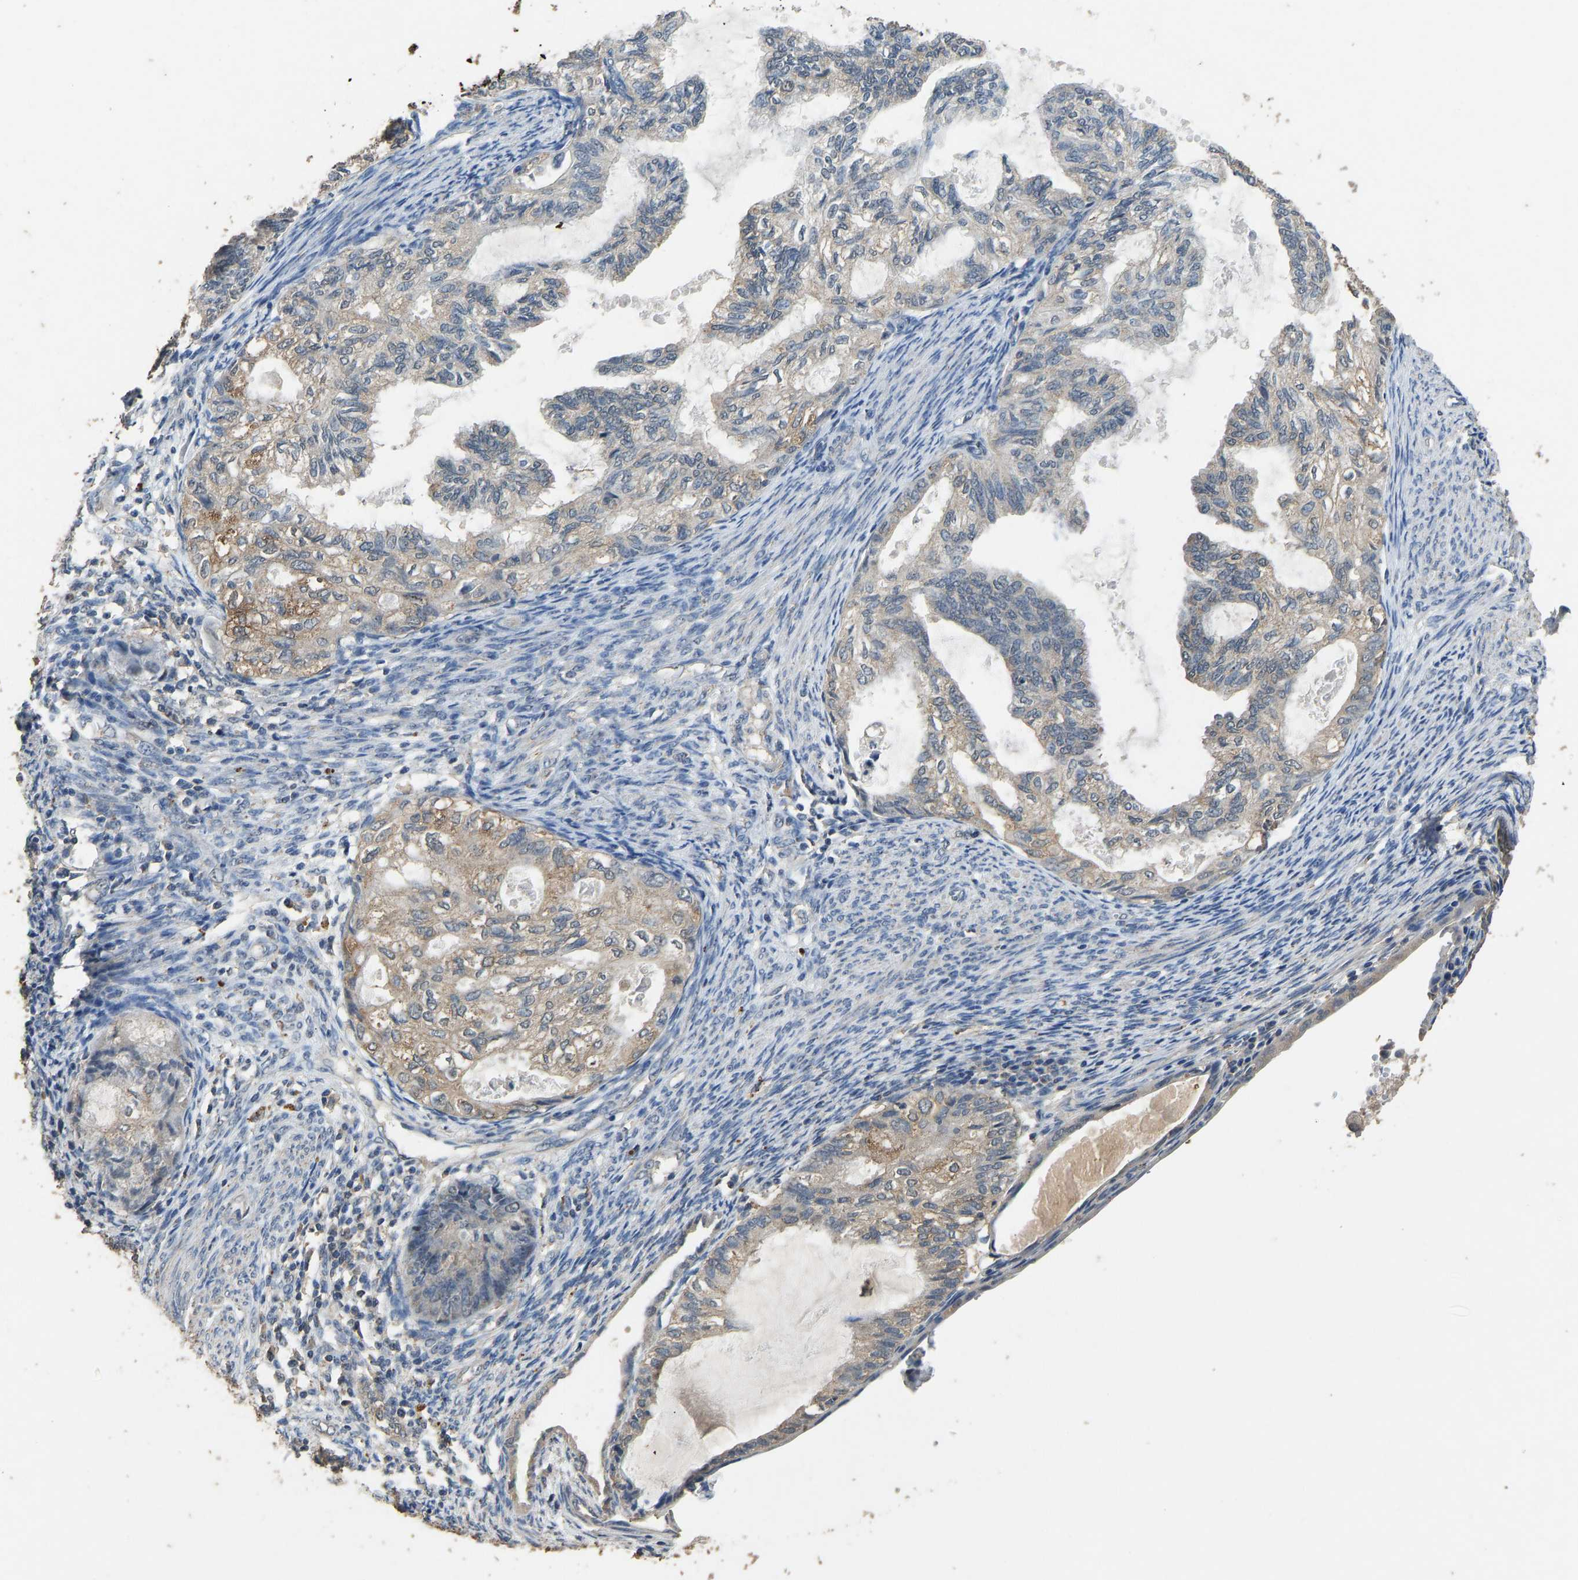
{"staining": {"intensity": "weak", "quantity": "25%-75%", "location": "cytoplasmic/membranous"}, "tissue": "cervical cancer", "cell_type": "Tumor cells", "image_type": "cancer", "snomed": [{"axis": "morphology", "description": "Normal tissue, NOS"}, {"axis": "morphology", "description": "Adenocarcinoma, NOS"}, {"axis": "topography", "description": "Cervix"}, {"axis": "topography", "description": "Endometrium"}], "caption": "Immunohistochemistry (DAB (3,3'-diaminobenzidine)) staining of human cervical cancer shows weak cytoplasmic/membranous protein expression in approximately 25%-75% of tumor cells.", "gene": "CIDEC", "patient": {"sex": "female", "age": 86}}